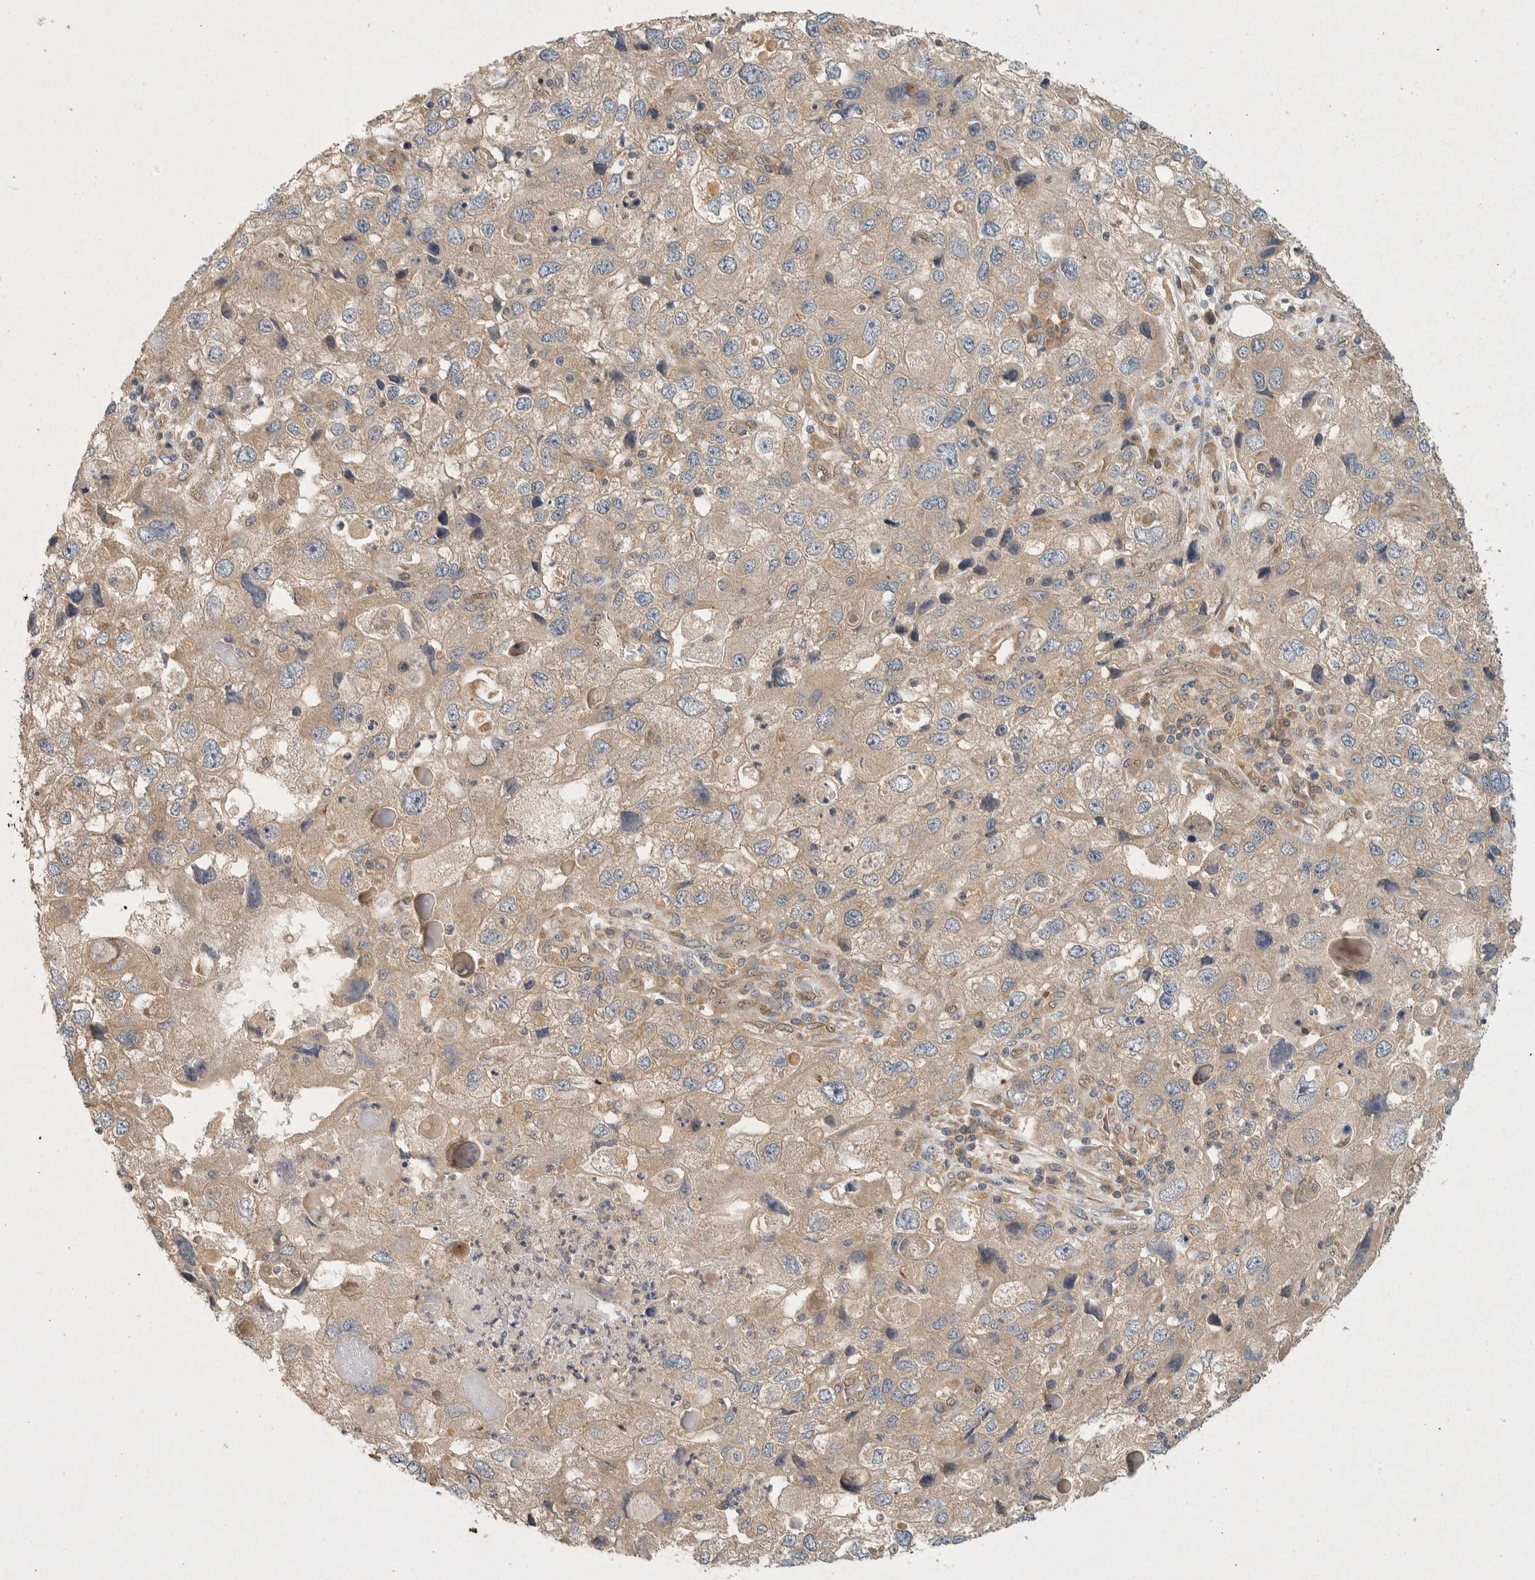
{"staining": {"intensity": "weak", "quantity": ">75%", "location": "cytoplasmic/membranous"}, "tissue": "endometrial cancer", "cell_type": "Tumor cells", "image_type": "cancer", "snomed": [{"axis": "morphology", "description": "Adenocarcinoma, NOS"}, {"axis": "topography", "description": "Endometrium"}], "caption": "Endometrial cancer (adenocarcinoma) stained with DAB immunohistochemistry shows low levels of weak cytoplasmic/membranous staining in approximately >75% of tumor cells. The protein is shown in brown color, while the nuclei are stained blue.", "gene": "PXK", "patient": {"sex": "female", "age": 49}}